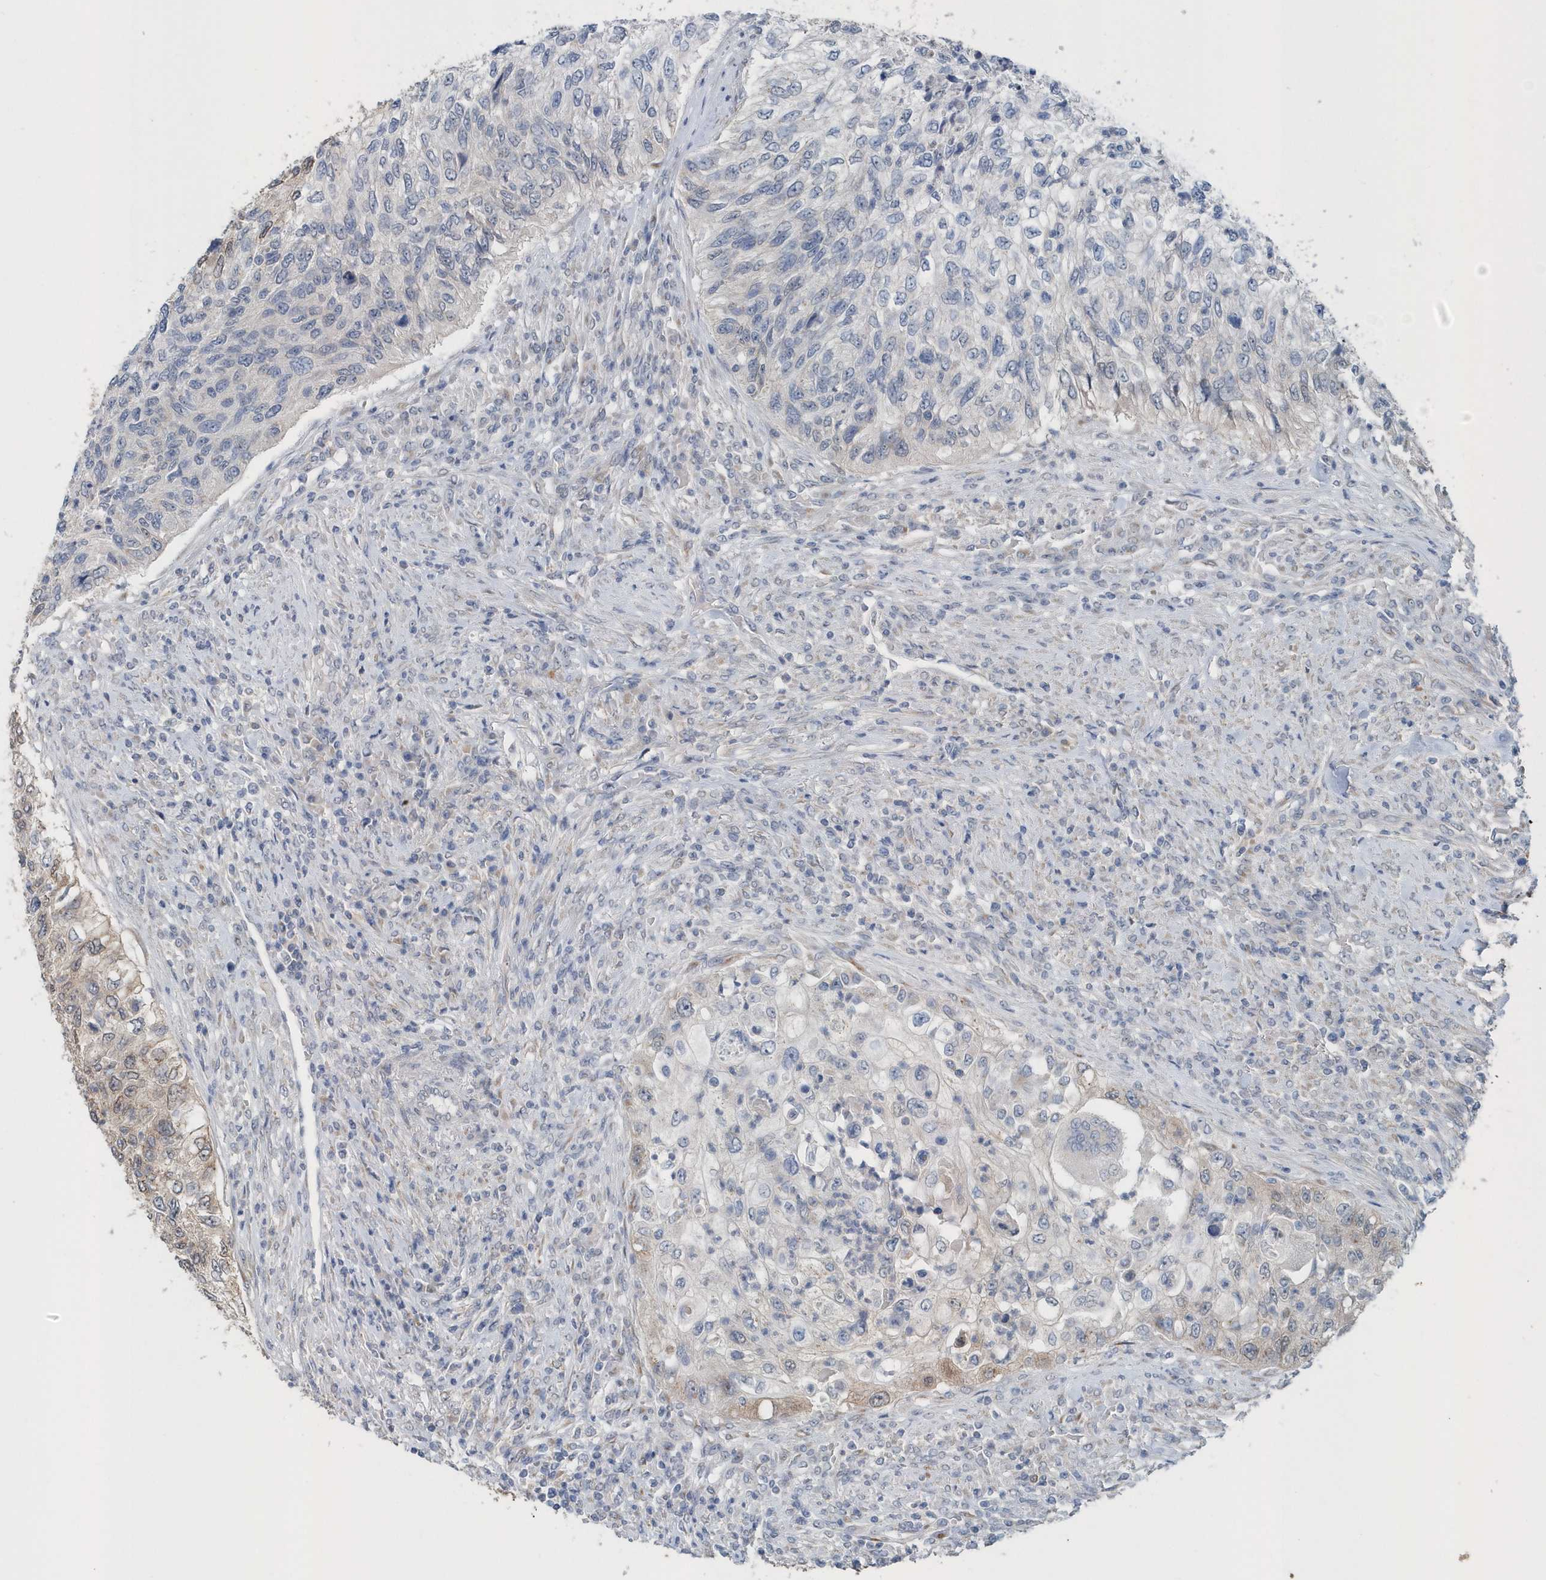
{"staining": {"intensity": "negative", "quantity": "none", "location": "none"}, "tissue": "urothelial cancer", "cell_type": "Tumor cells", "image_type": "cancer", "snomed": [{"axis": "morphology", "description": "Urothelial carcinoma, High grade"}, {"axis": "topography", "description": "Urinary bladder"}], "caption": "The micrograph reveals no significant staining in tumor cells of high-grade urothelial carcinoma. (DAB IHC with hematoxylin counter stain).", "gene": "PFN2", "patient": {"sex": "female", "age": 60}}